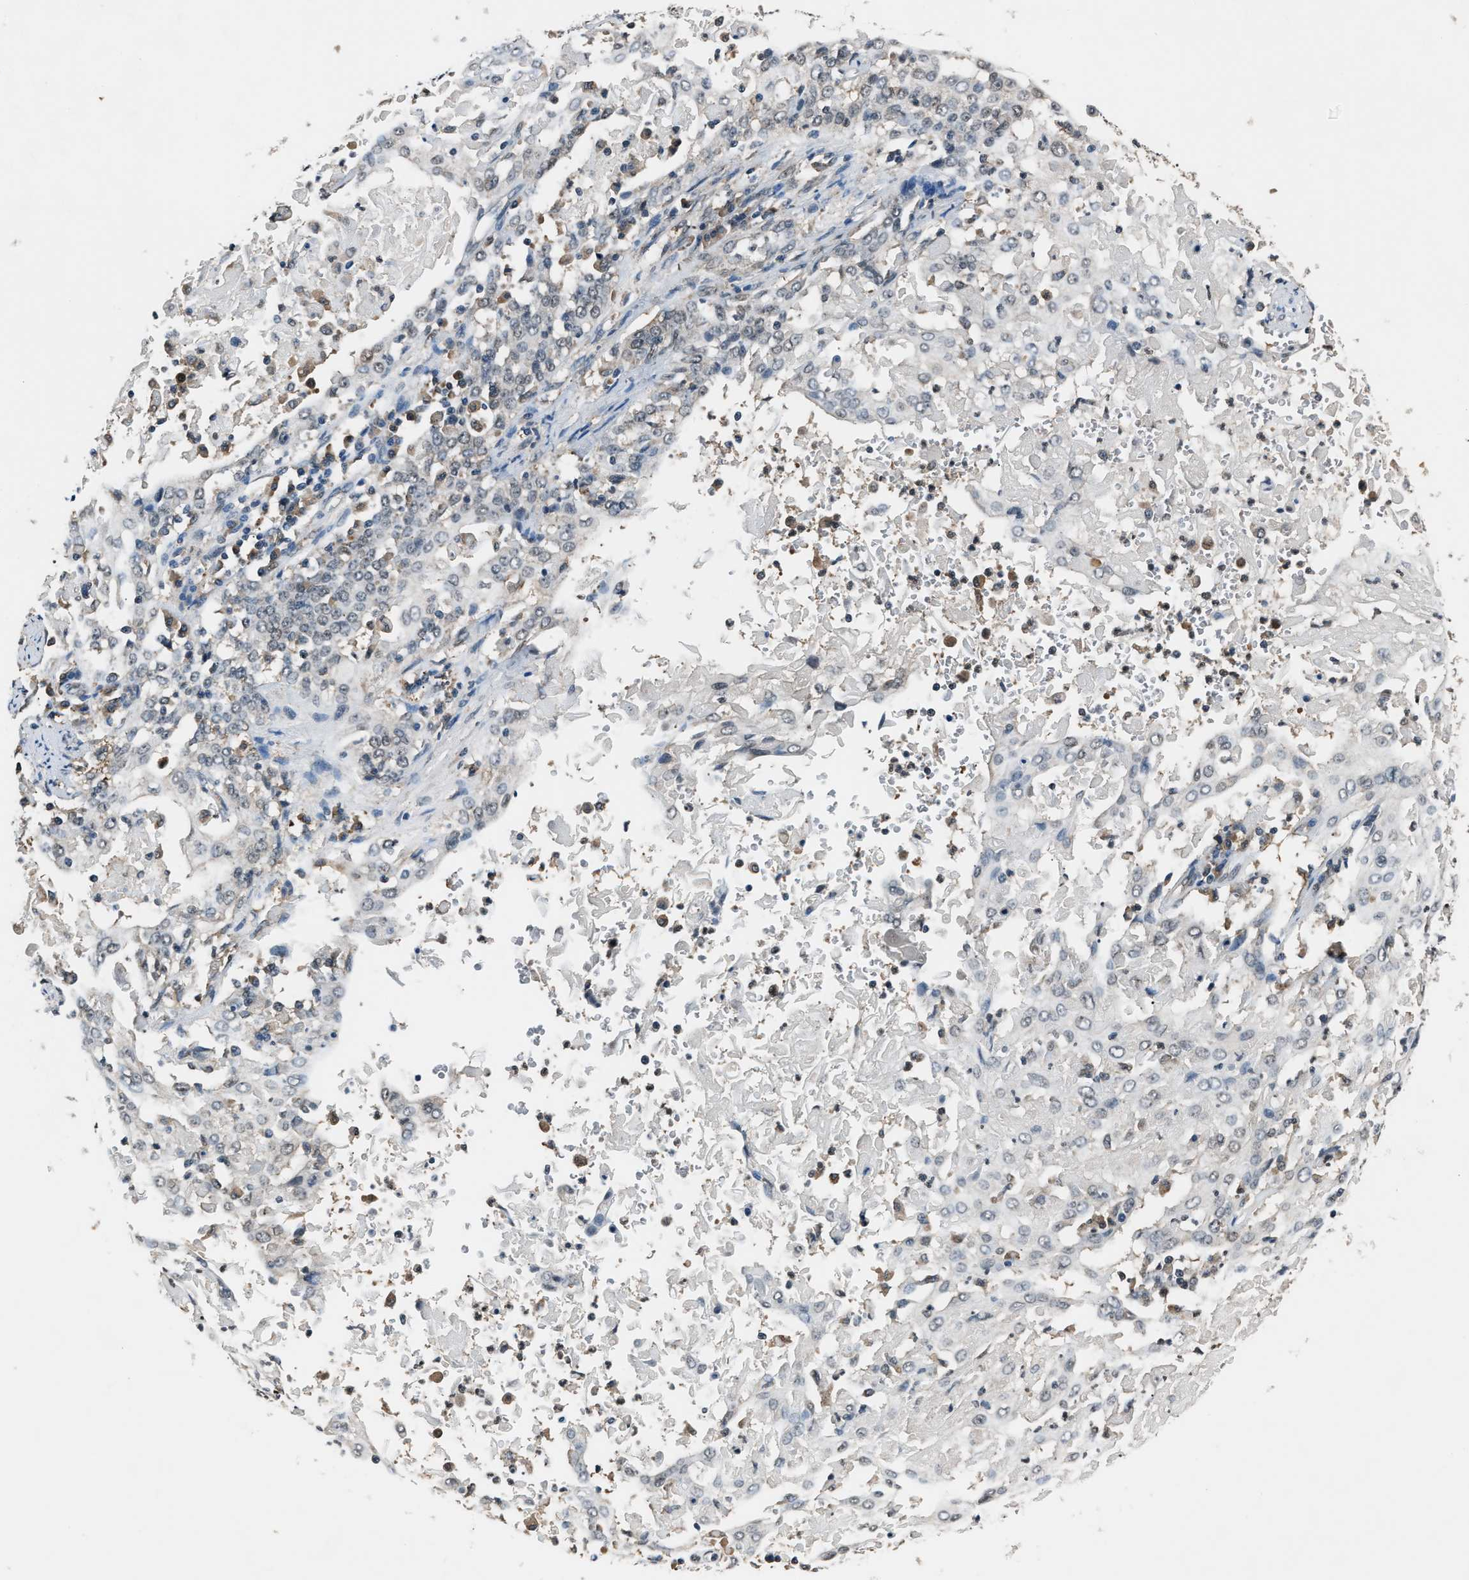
{"staining": {"intensity": "negative", "quantity": "none", "location": "none"}, "tissue": "cervical cancer", "cell_type": "Tumor cells", "image_type": "cancer", "snomed": [{"axis": "morphology", "description": "Squamous cell carcinoma, NOS"}, {"axis": "topography", "description": "Cervix"}], "caption": "DAB (3,3'-diaminobenzidine) immunohistochemical staining of cervical squamous cell carcinoma displays no significant staining in tumor cells.", "gene": "TP53I3", "patient": {"sex": "female", "age": 39}}